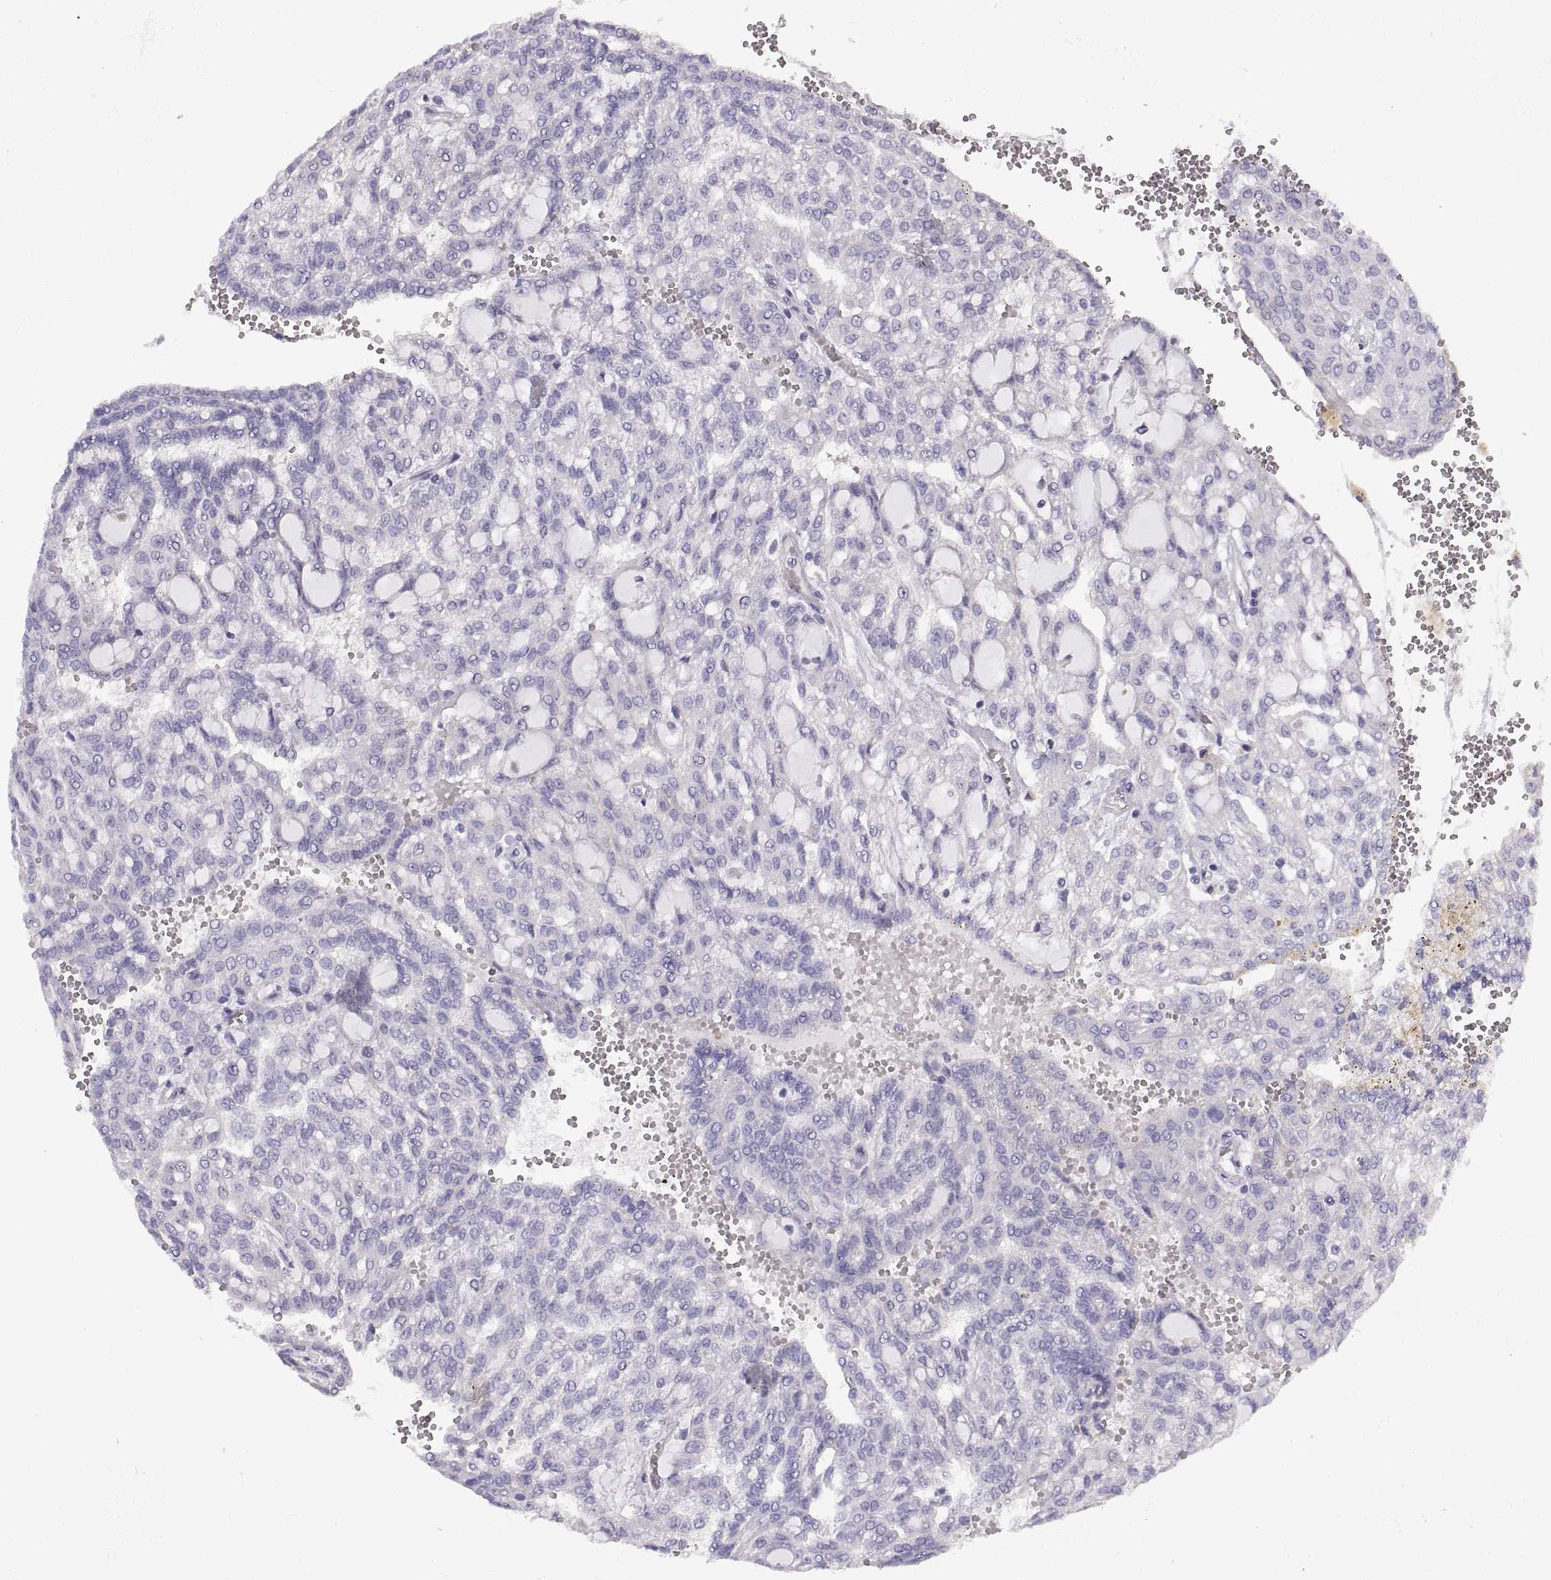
{"staining": {"intensity": "negative", "quantity": "none", "location": "none"}, "tissue": "renal cancer", "cell_type": "Tumor cells", "image_type": "cancer", "snomed": [{"axis": "morphology", "description": "Adenocarcinoma, NOS"}, {"axis": "topography", "description": "Kidney"}], "caption": "Protein analysis of renal cancer (adenocarcinoma) shows no significant expression in tumor cells.", "gene": "CRYBB3", "patient": {"sex": "male", "age": 63}}